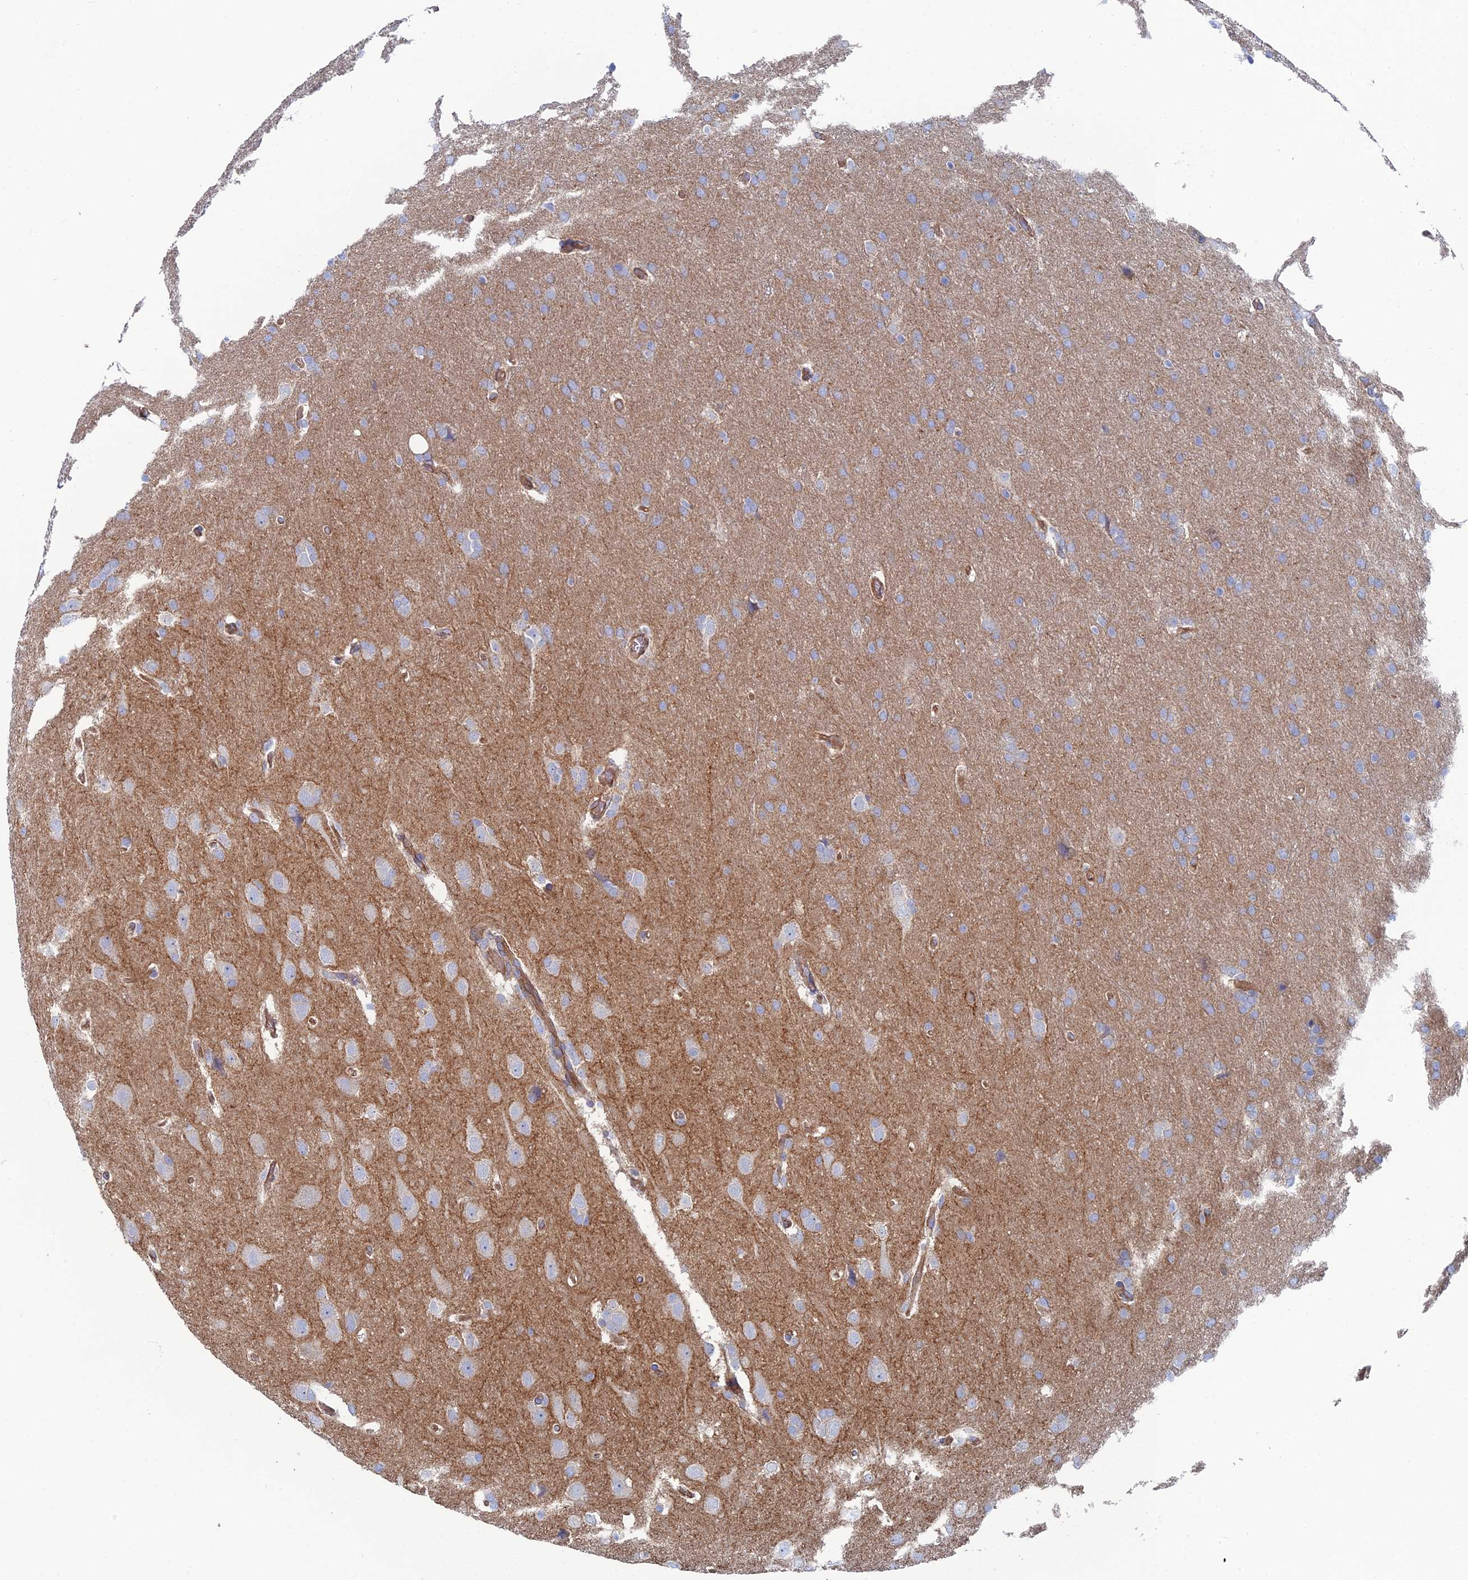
{"staining": {"intensity": "negative", "quantity": "none", "location": "none"}, "tissue": "glioma", "cell_type": "Tumor cells", "image_type": "cancer", "snomed": [{"axis": "morphology", "description": "Glioma, malignant, Low grade"}, {"axis": "topography", "description": "Brain"}], "caption": "A photomicrograph of low-grade glioma (malignant) stained for a protein exhibits no brown staining in tumor cells. (Immunohistochemistry, brightfield microscopy, high magnification).", "gene": "SNX11", "patient": {"sex": "female", "age": 32}}